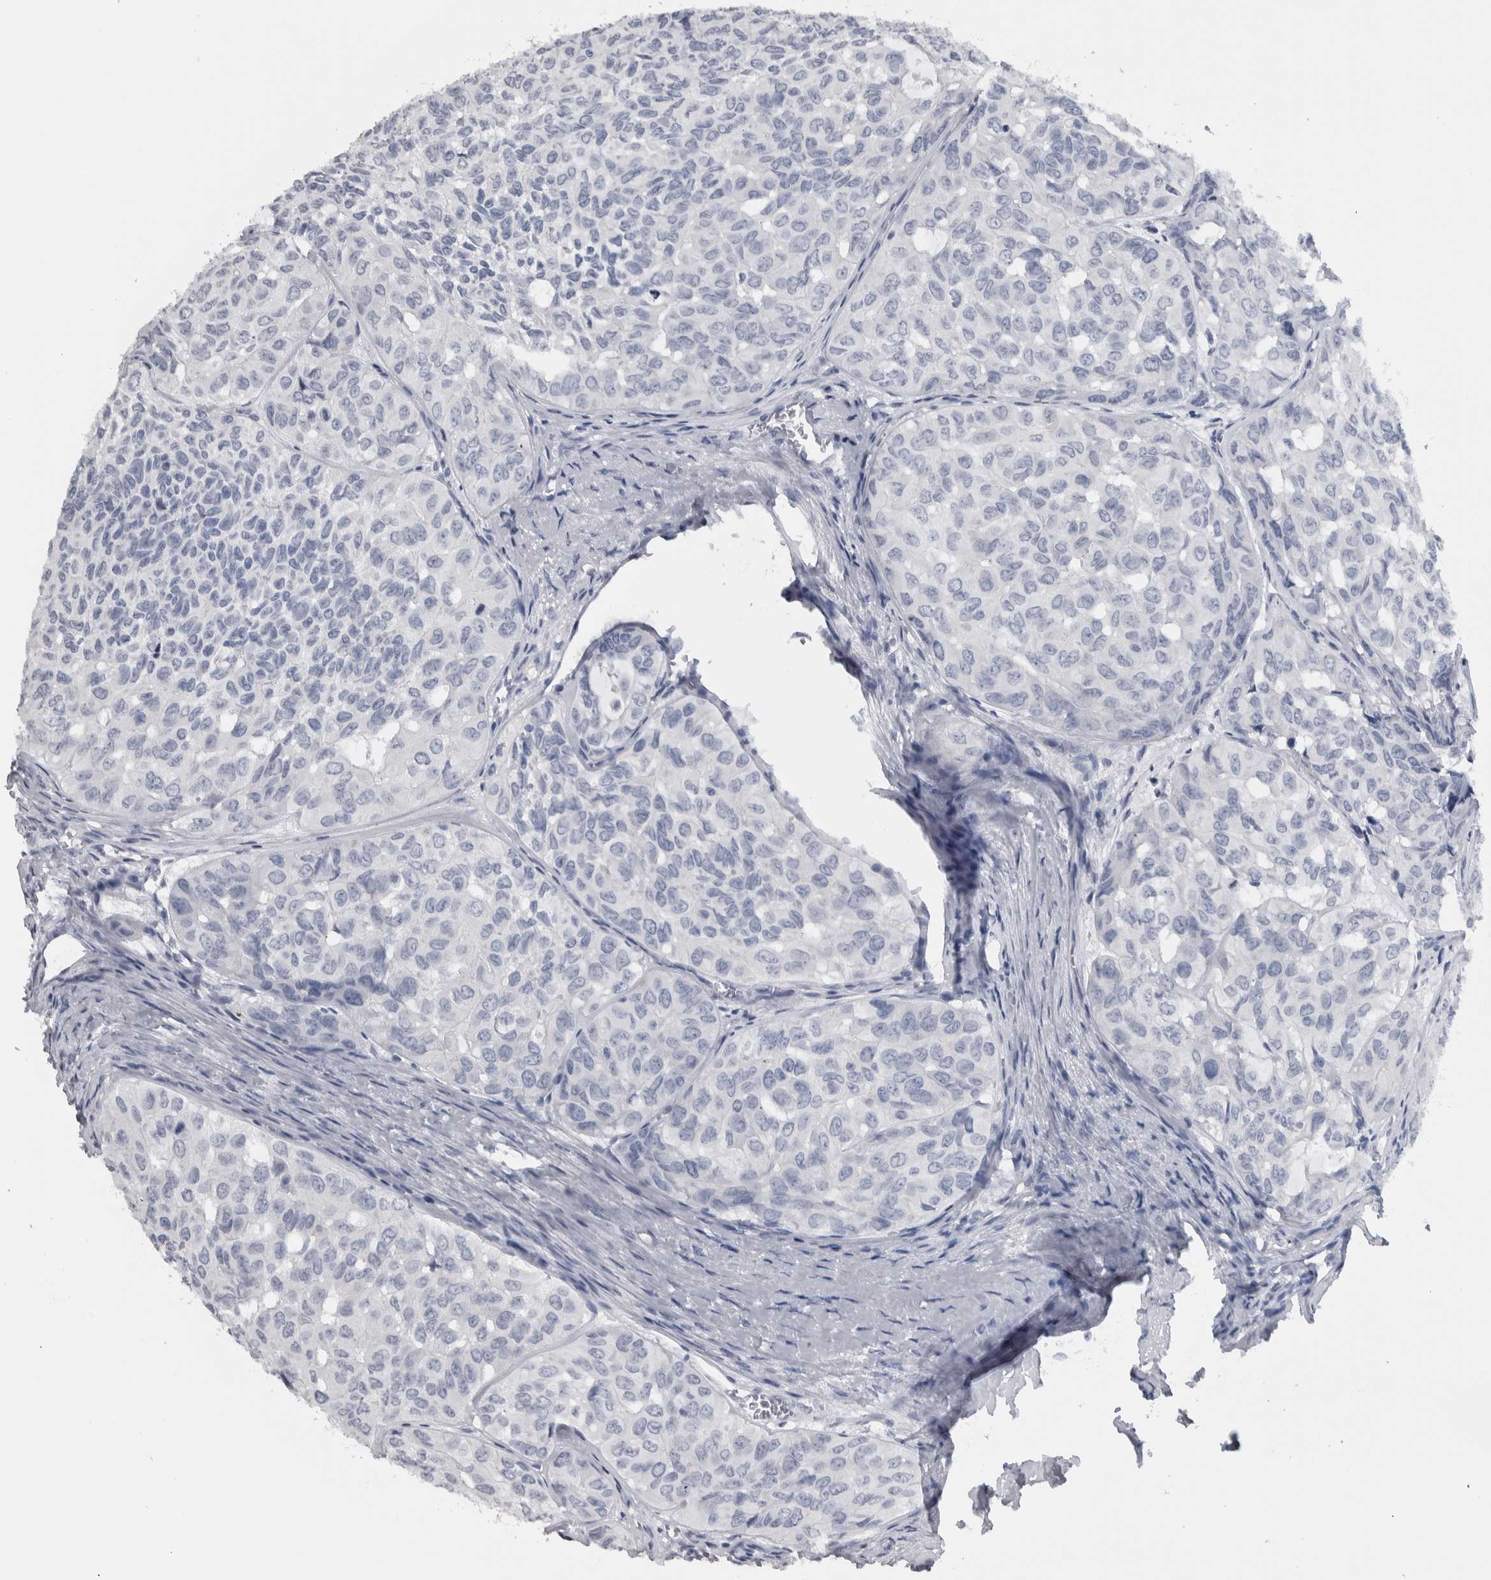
{"staining": {"intensity": "negative", "quantity": "none", "location": "none"}, "tissue": "head and neck cancer", "cell_type": "Tumor cells", "image_type": "cancer", "snomed": [{"axis": "morphology", "description": "Adenocarcinoma, NOS"}, {"axis": "topography", "description": "Salivary gland, NOS"}, {"axis": "topography", "description": "Head-Neck"}], "caption": "Image shows no significant protein expression in tumor cells of head and neck cancer (adenocarcinoma). The staining was performed using DAB to visualize the protein expression in brown, while the nuclei were stained in blue with hematoxylin (Magnification: 20x).", "gene": "CDH17", "patient": {"sex": "female", "age": 76}}